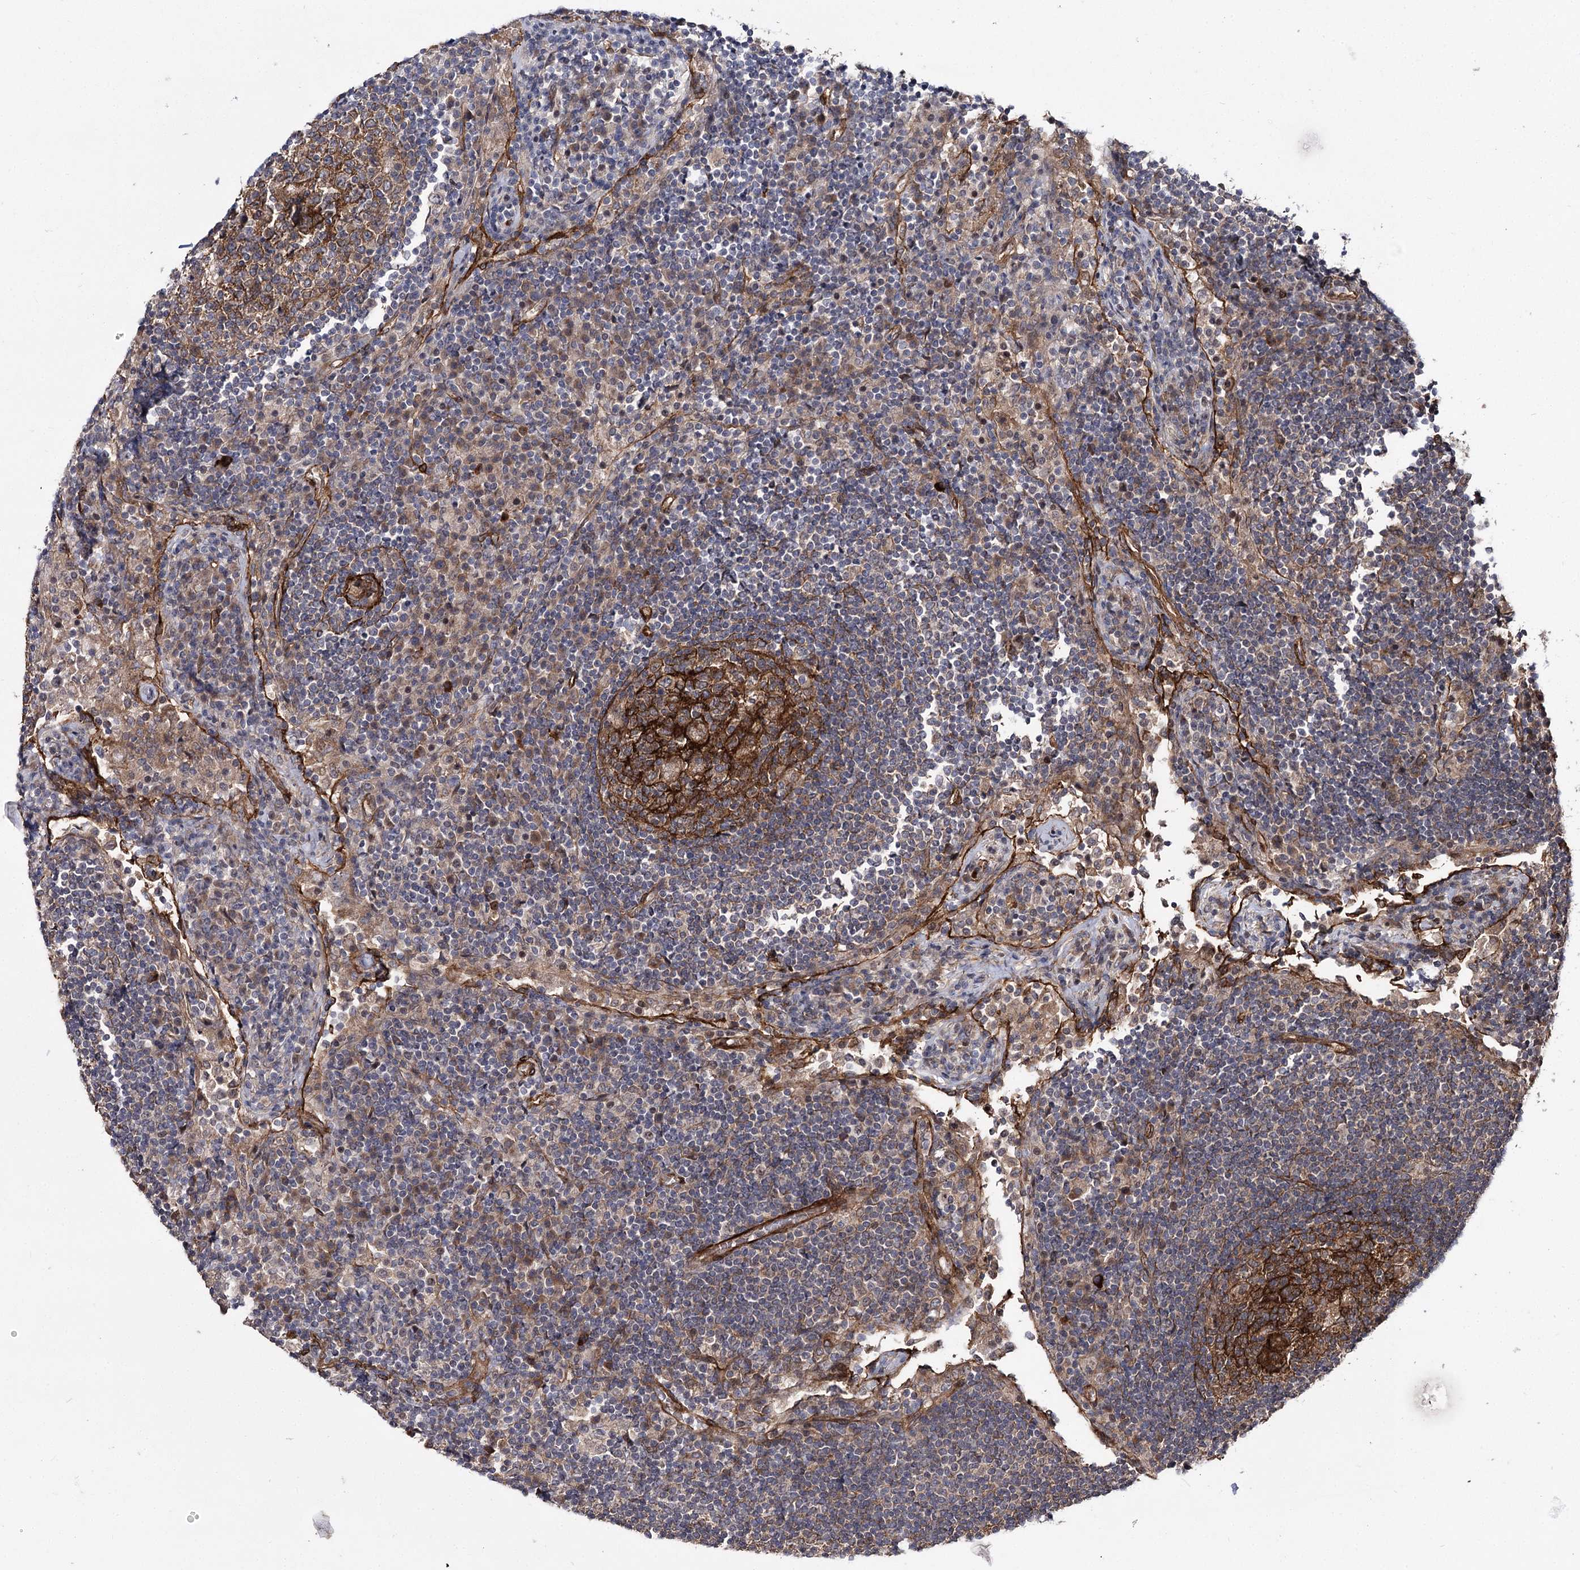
{"staining": {"intensity": "strong", "quantity": "25%-75%", "location": "cytoplasmic/membranous"}, "tissue": "lymph node", "cell_type": "Germinal center cells", "image_type": "normal", "snomed": [{"axis": "morphology", "description": "Normal tissue, NOS"}, {"axis": "topography", "description": "Lymph node"}], "caption": "IHC histopathology image of benign human lymph node stained for a protein (brown), which demonstrates high levels of strong cytoplasmic/membranous positivity in about 25%-75% of germinal center cells.", "gene": "MYO1C", "patient": {"sex": "female", "age": 53}}